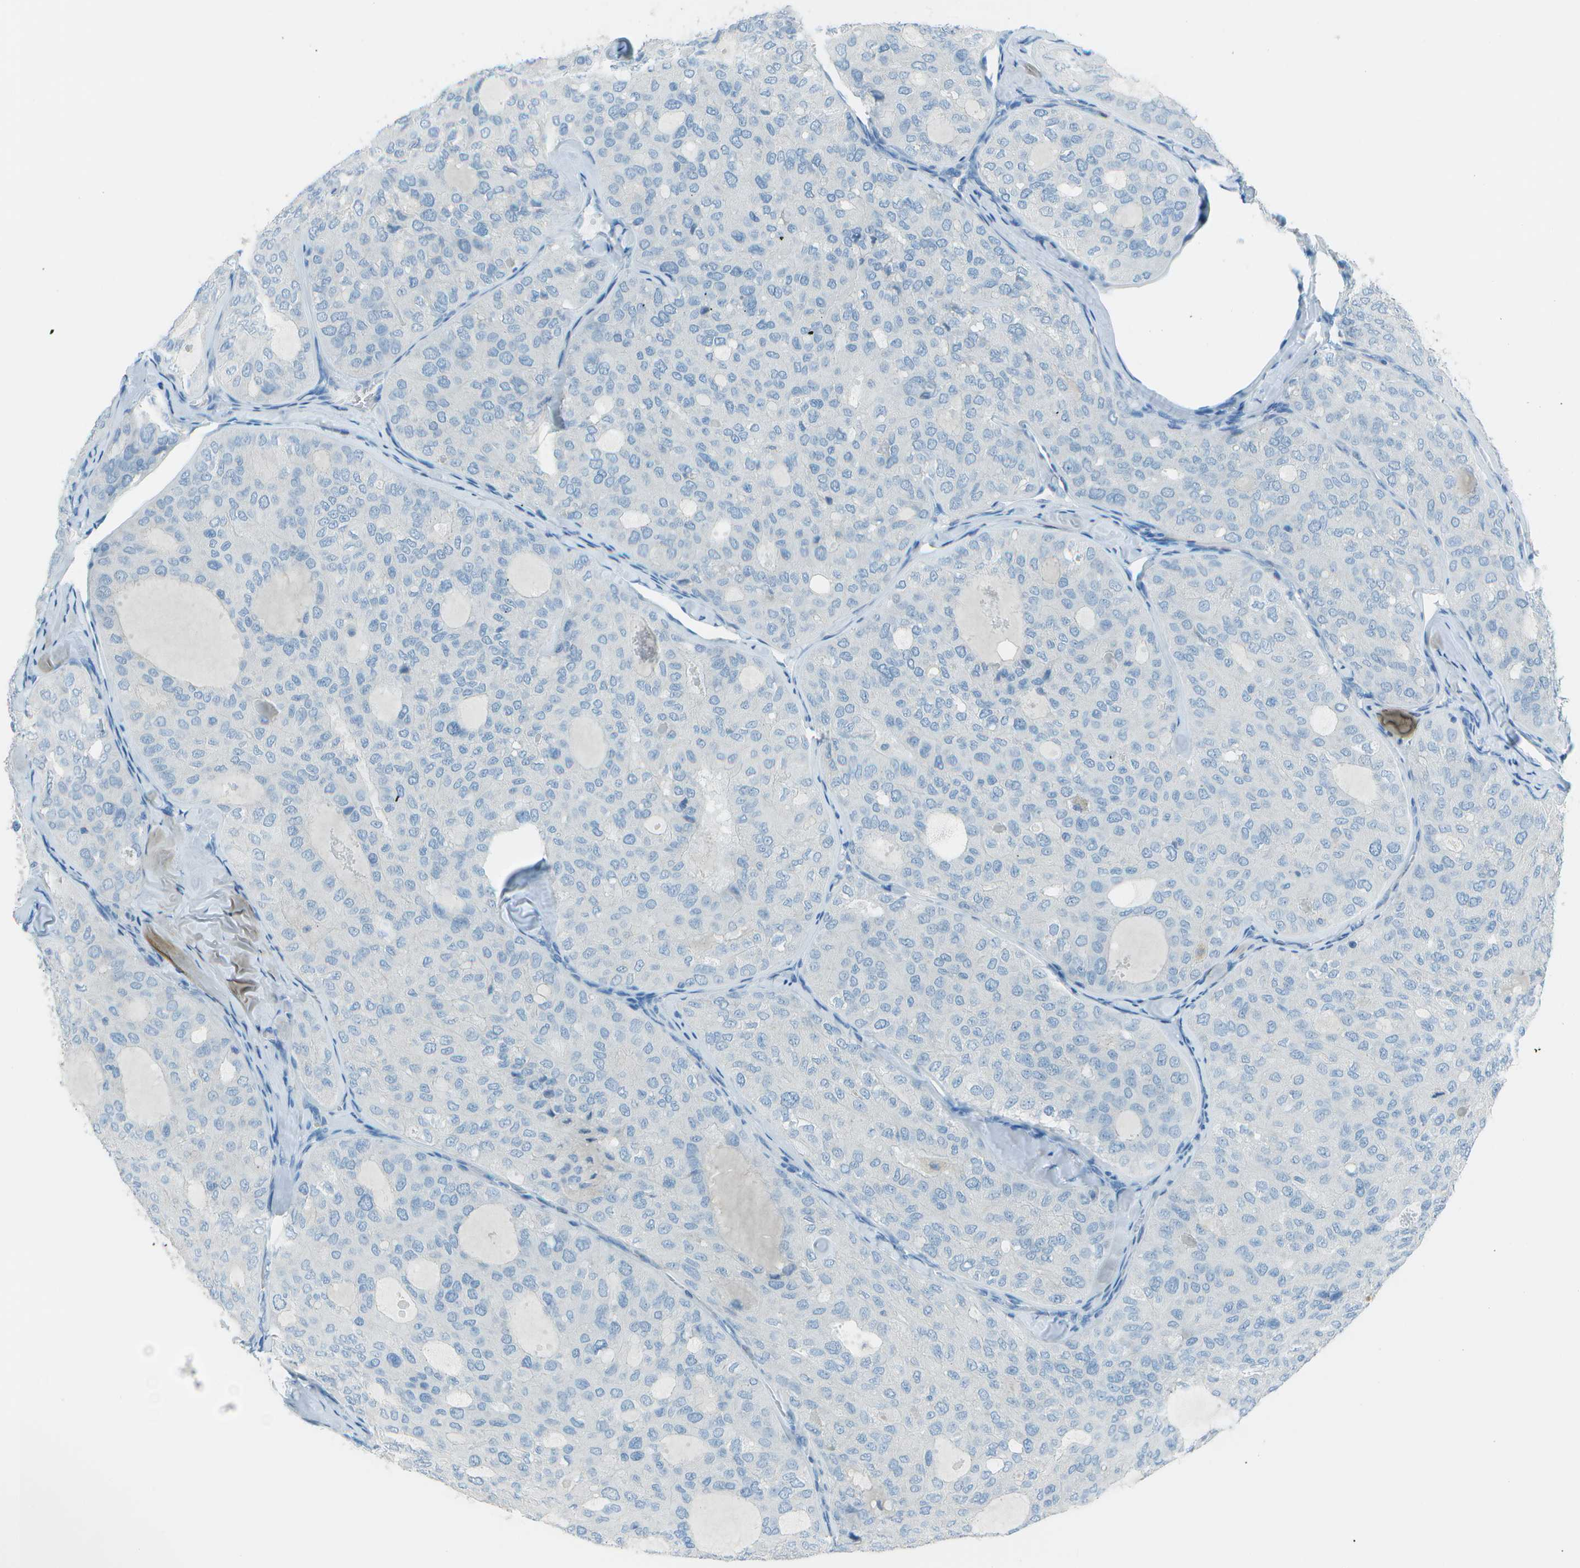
{"staining": {"intensity": "negative", "quantity": "none", "location": "none"}, "tissue": "thyroid cancer", "cell_type": "Tumor cells", "image_type": "cancer", "snomed": [{"axis": "morphology", "description": "Follicular adenoma carcinoma, NOS"}, {"axis": "topography", "description": "Thyroid gland"}], "caption": "The histopathology image reveals no significant expression in tumor cells of thyroid follicular adenoma carcinoma. (Stains: DAB (3,3'-diaminobenzidine) IHC with hematoxylin counter stain, Microscopy: brightfield microscopy at high magnification).", "gene": "FGF1", "patient": {"sex": "male", "age": 75}}